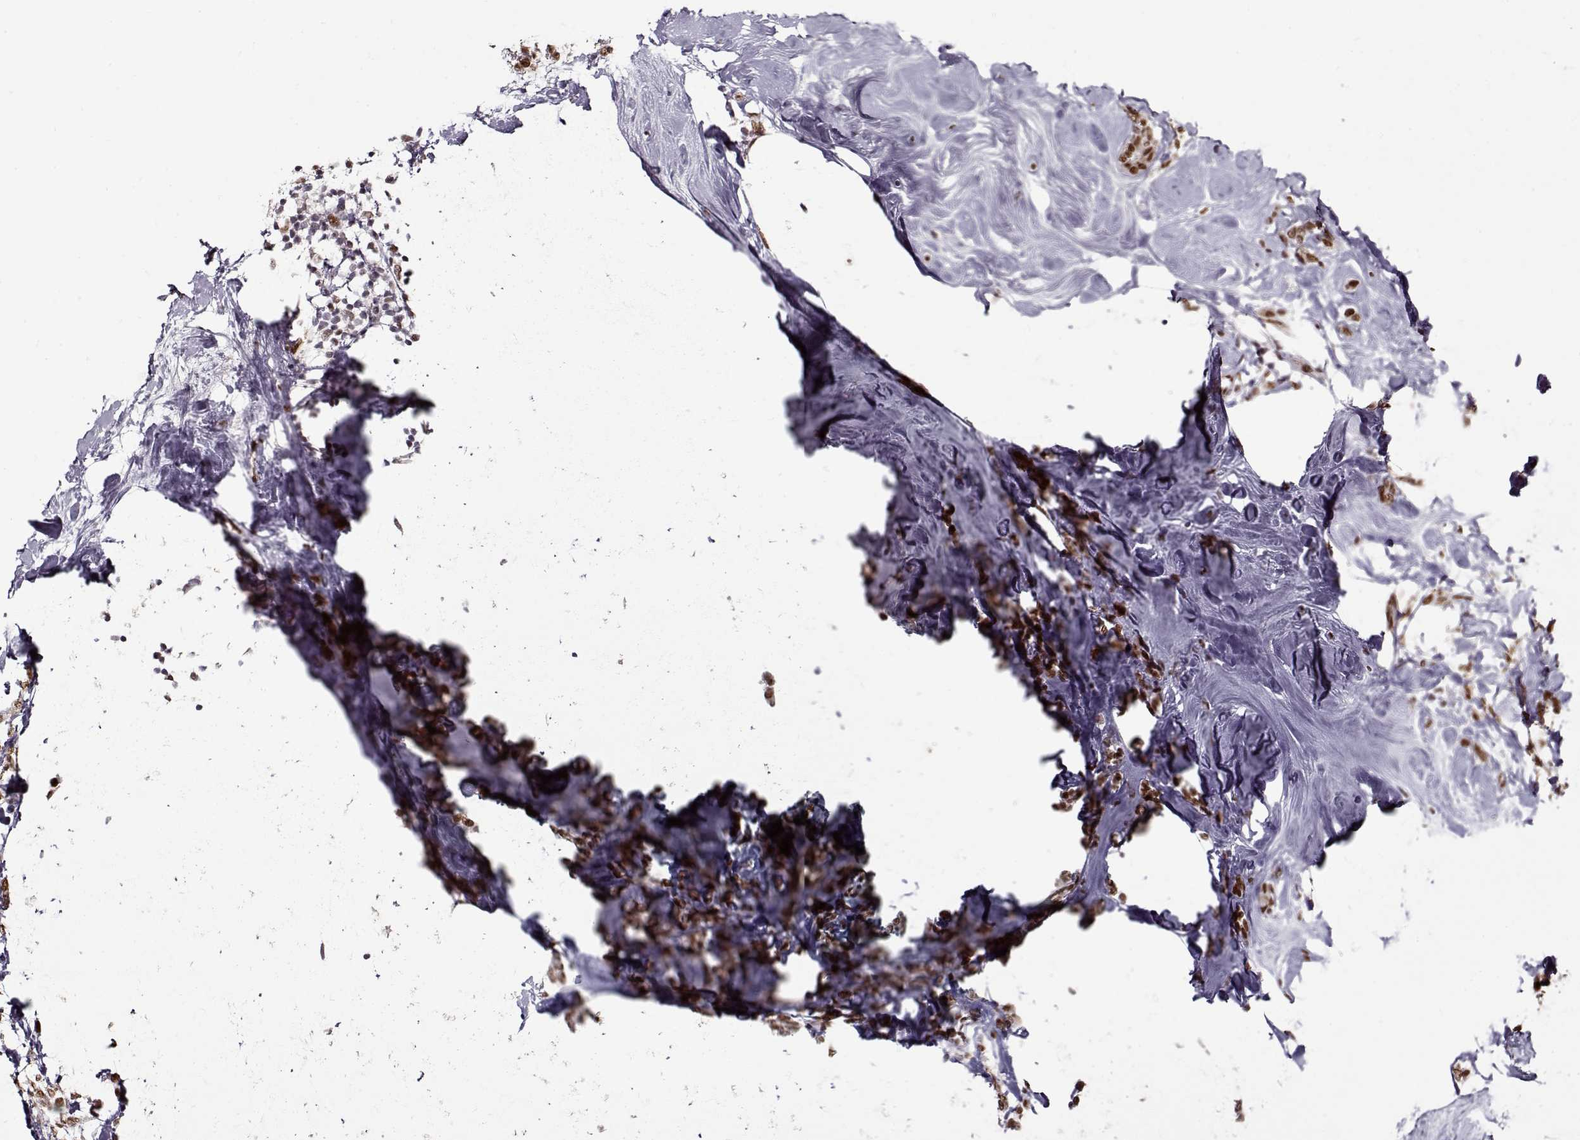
{"staining": {"intensity": "moderate", "quantity": ">75%", "location": "nuclear"}, "tissue": "breast cancer", "cell_type": "Tumor cells", "image_type": "cancer", "snomed": [{"axis": "morphology", "description": "Lobular carcinoma"}, {"axis": "topography", "description": "Breast"}], "caption": "The immunohistochemical stain highlights moderate nuclear expression in tumor cells of breast lobular carcinoma tissue.", "gene": "PRMT8", "patient": {"sex": "female", "age": 49}}